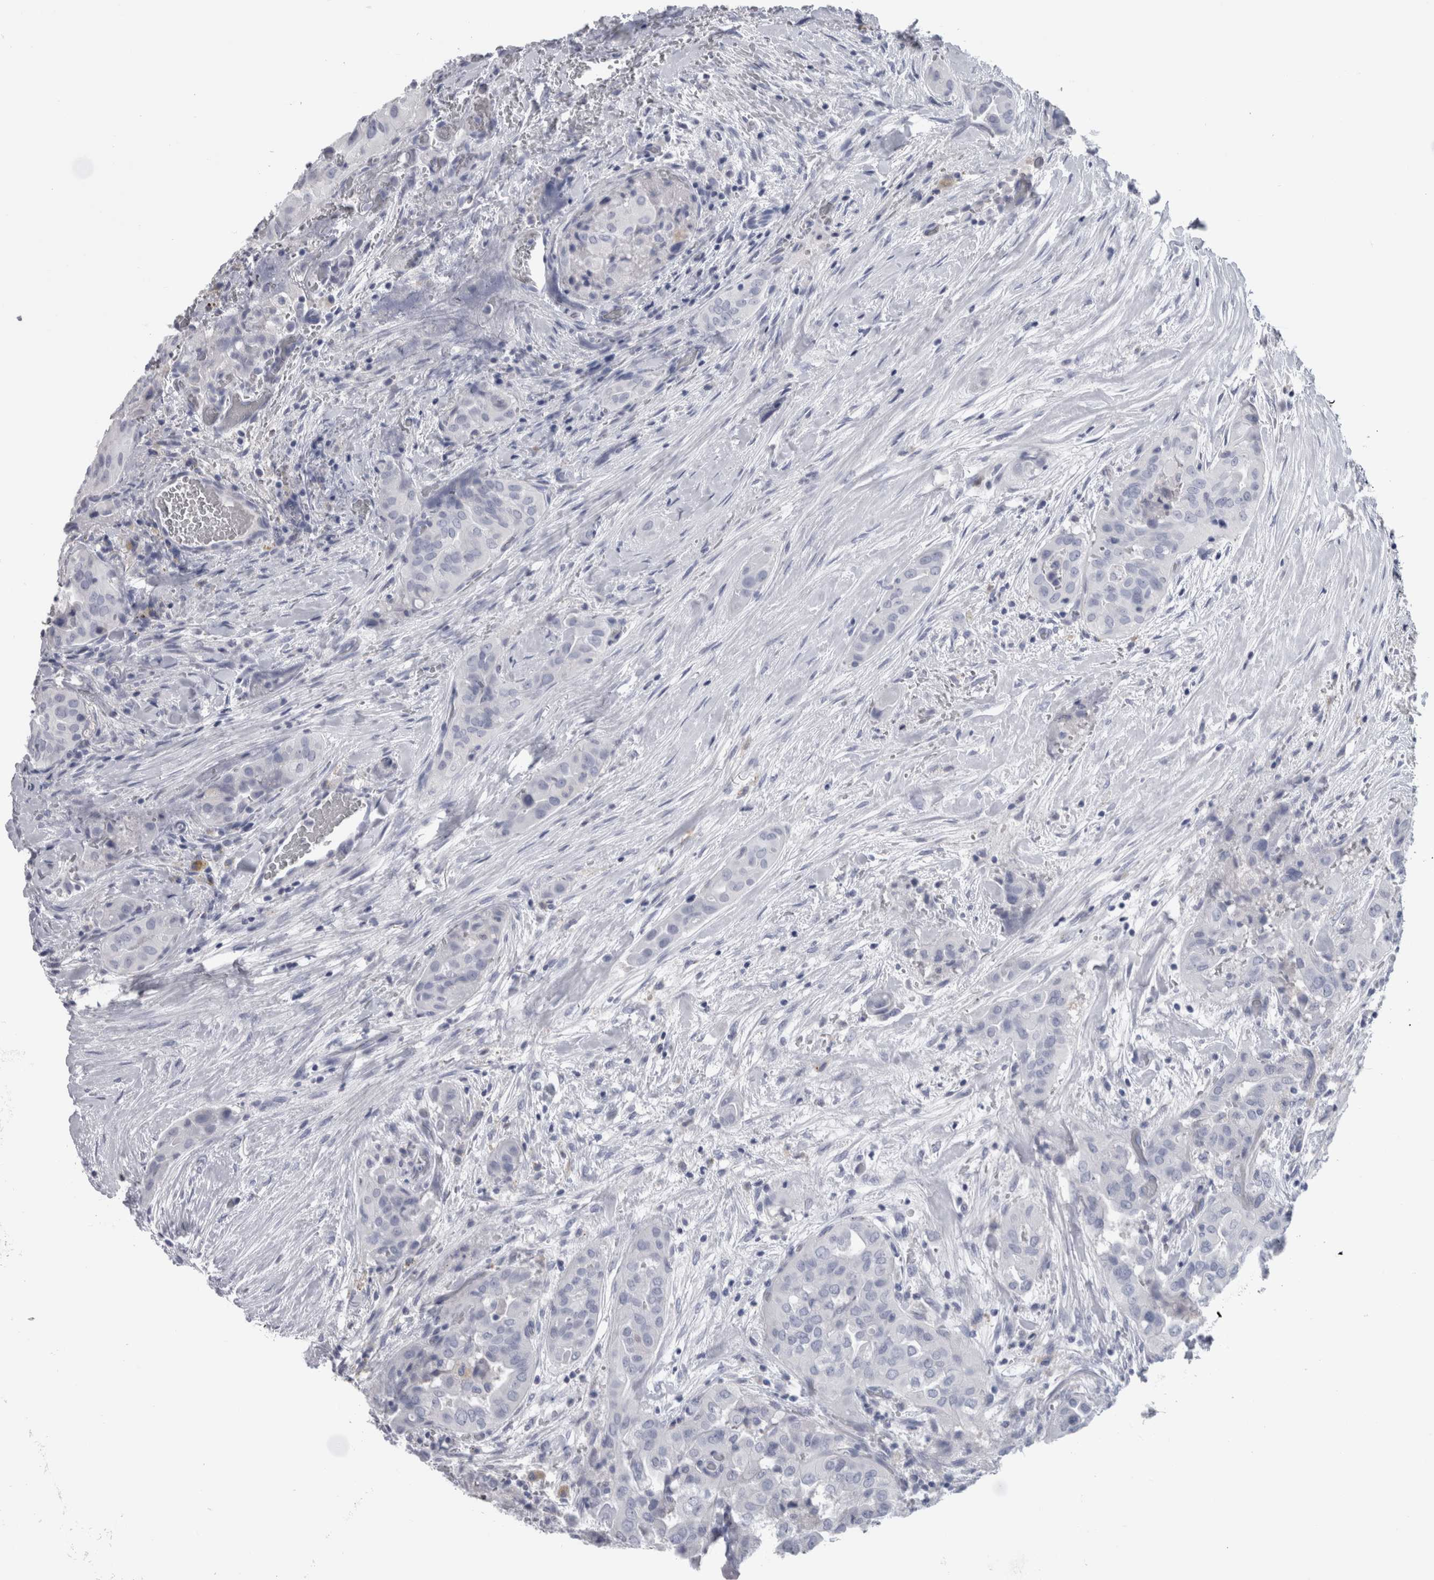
{"staining": {"intensity": "negative", "quantity": "none", "location": "none"}, "tissue": "thyroid cancer", "cell_type": "Tumor cells", "image_type": "cancer", "snomed": [{"axis": "morphology", "description": "Papillary adenocarcinoma, NOS"}, {"axis": "topography", "description": "Thyroid gland"}], "caption": "Immunohistochemistry (IHC) histopathology image of human thyroid cancer (papillary adenocarcinoma) stained for a protein (brown), which displays no expression in tumor cells.", "gene": "CA8", "patient": {"sex": "female", "age": 59}}